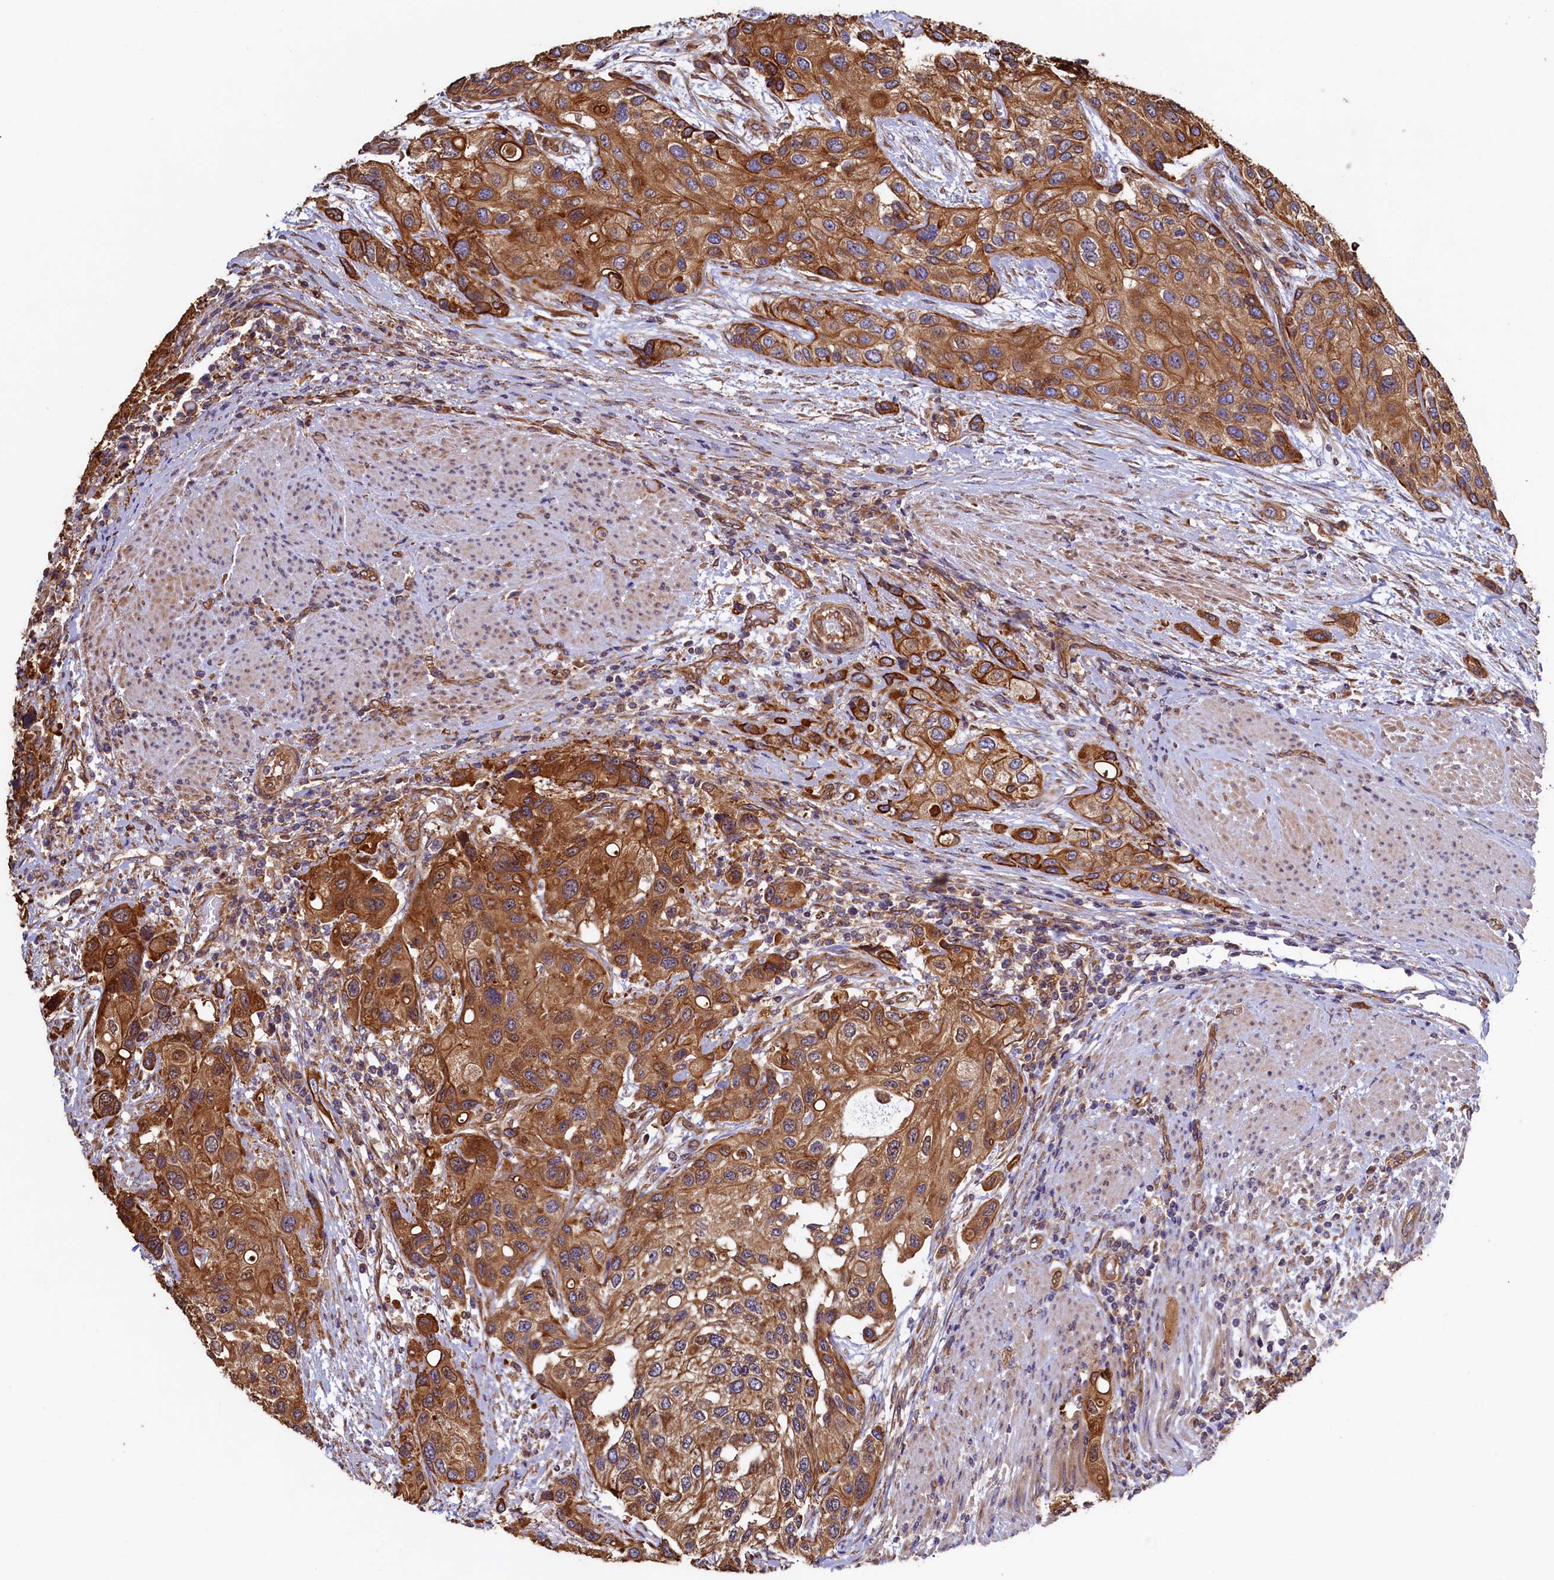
{"staining": {"intensity": "strong", "quantity": ">75%", "location": "cytoplasmic/membranous"}, "tissue": "urothelial cancer", "cell_type": "Tumor cells", "image_type": "cancer", "snomed": [{"axis": "morphology", "description": "Normal tissue, NOS"}, {"axis": "morphology", "description": "Urothelial carcinoma, High grade"}, {"axis": "topography", "description": "Vascular tissue"}, {"axis": "topography", "description": "Urinary bladder"}], "caption": "Immunohistochemical staining of human urothelial cancer displays high levels of strong cytoplasmic/membranous protein staining in approximately >75% of tumor cells. The staining is performed using DAB brown chromogen to label protein expression. The nuclei are counter-stained blue using hematoxylin.", "gene": "ATXN2L", "patient": {"sex": "female", "age": 56}}